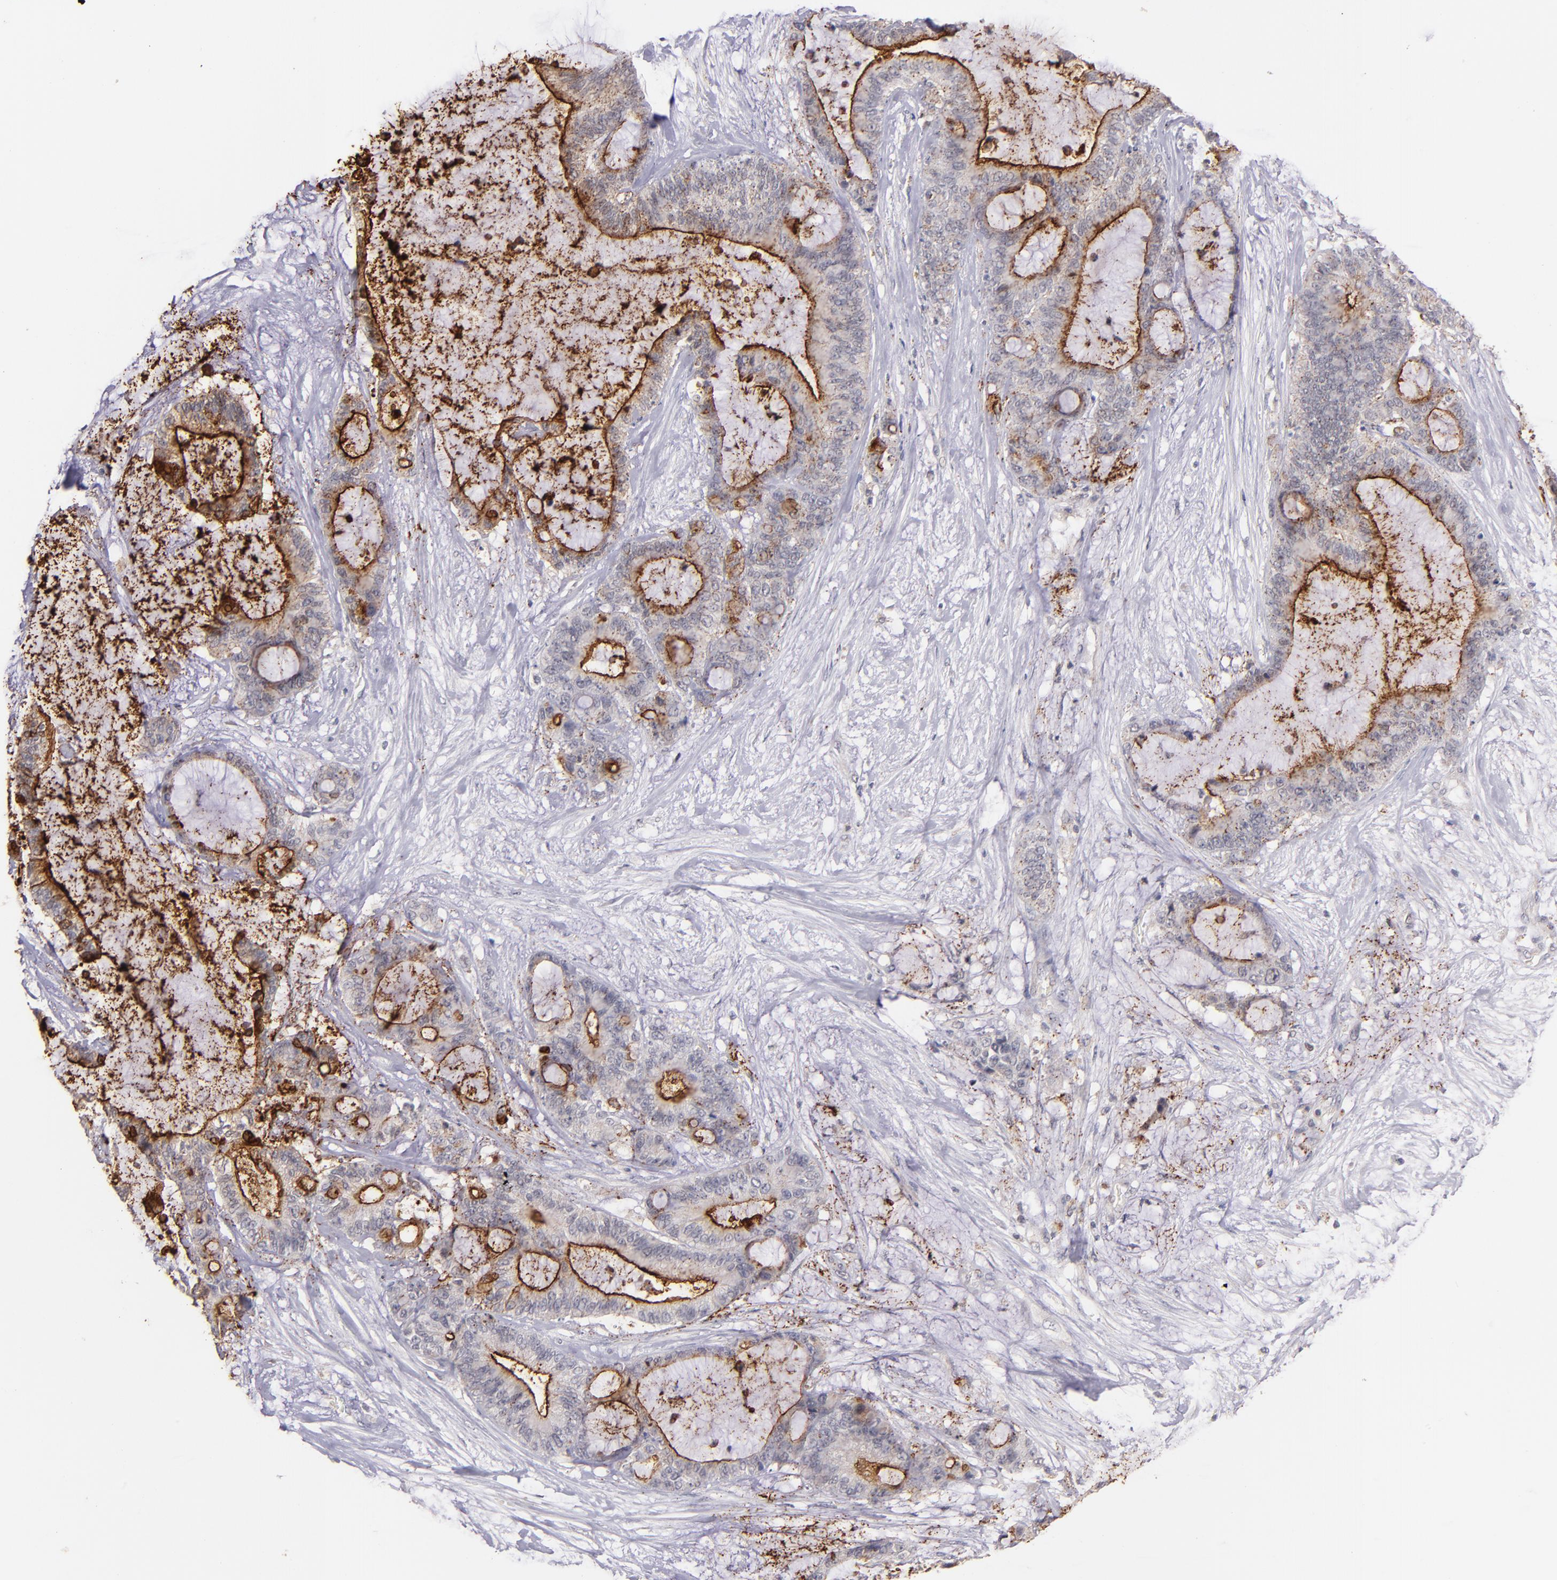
{"staining": {"intensity": "strong", "quantity": ">75%", "location": "cytoplasmic/membranous"}, "tissue": "liver cancer", "cell_type": "Tumor cells", "image_type": "cancer", "snomed": [{"axis": "morphology", "description": "Cholangiocarcinoma"}, {"axis": "topography", "description": "Liver"}], "caption": "DAB immunohistochemical staining of human liver cholangiocarcinoma demonstrates strong cytoplasmic/membranous protein expression in approximately >75% of tumor cells.", "gene": "SYP", "patient": {"sex": "female", "age": 73}}